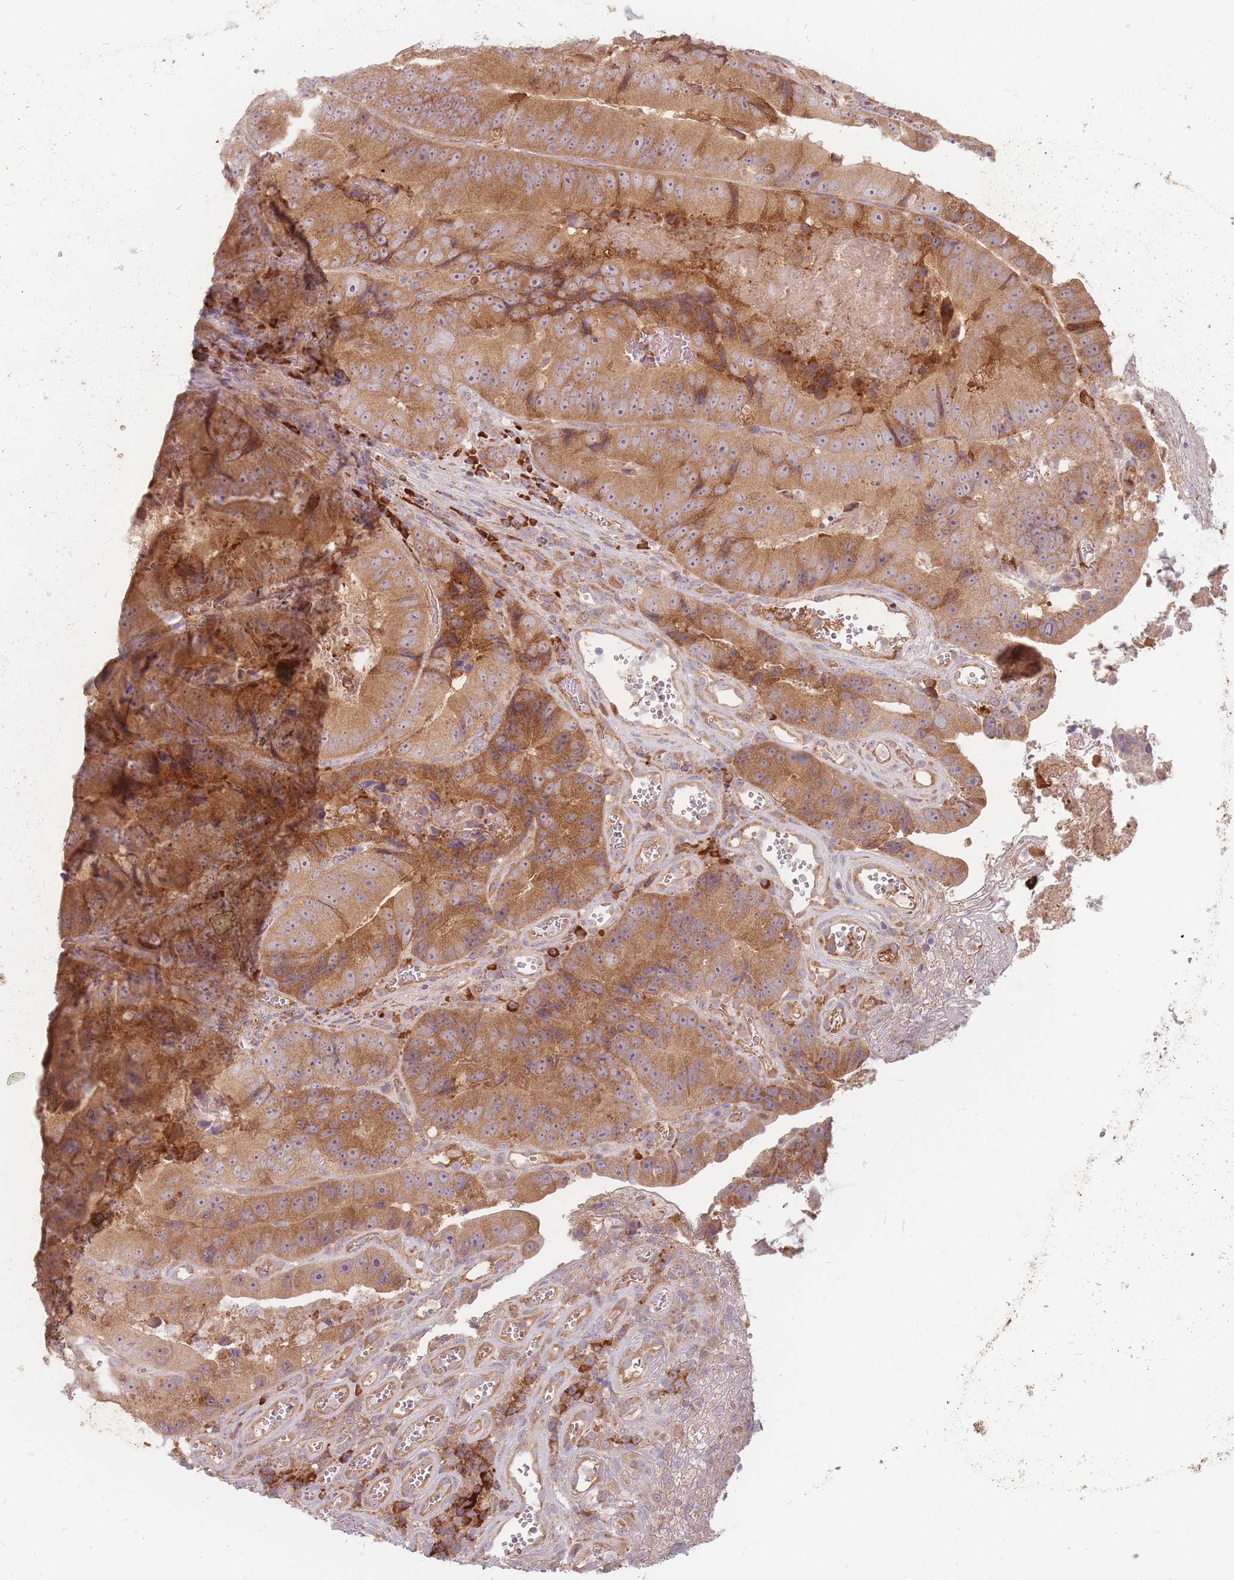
{"staining": {"intensity": "moderate", "quantity": ">75%", "location": "cytoplasmic/membranous"}, "tissue": "colorectal cancer", "cell_type": "Tumor cells", "image_type": "cancer", "snomed": [{"axis": "morphology", "description": "Adenocarcinoma, NOS"}, {"axis": "topography", "description": "Colon"}], "caption": "Colorectal cancer stained for a protein displays moderate cytoplasmic/membranous positivity in tumor cells.", "gene": "SMIM14", "patient": {"sex": "female", "age": 86}}